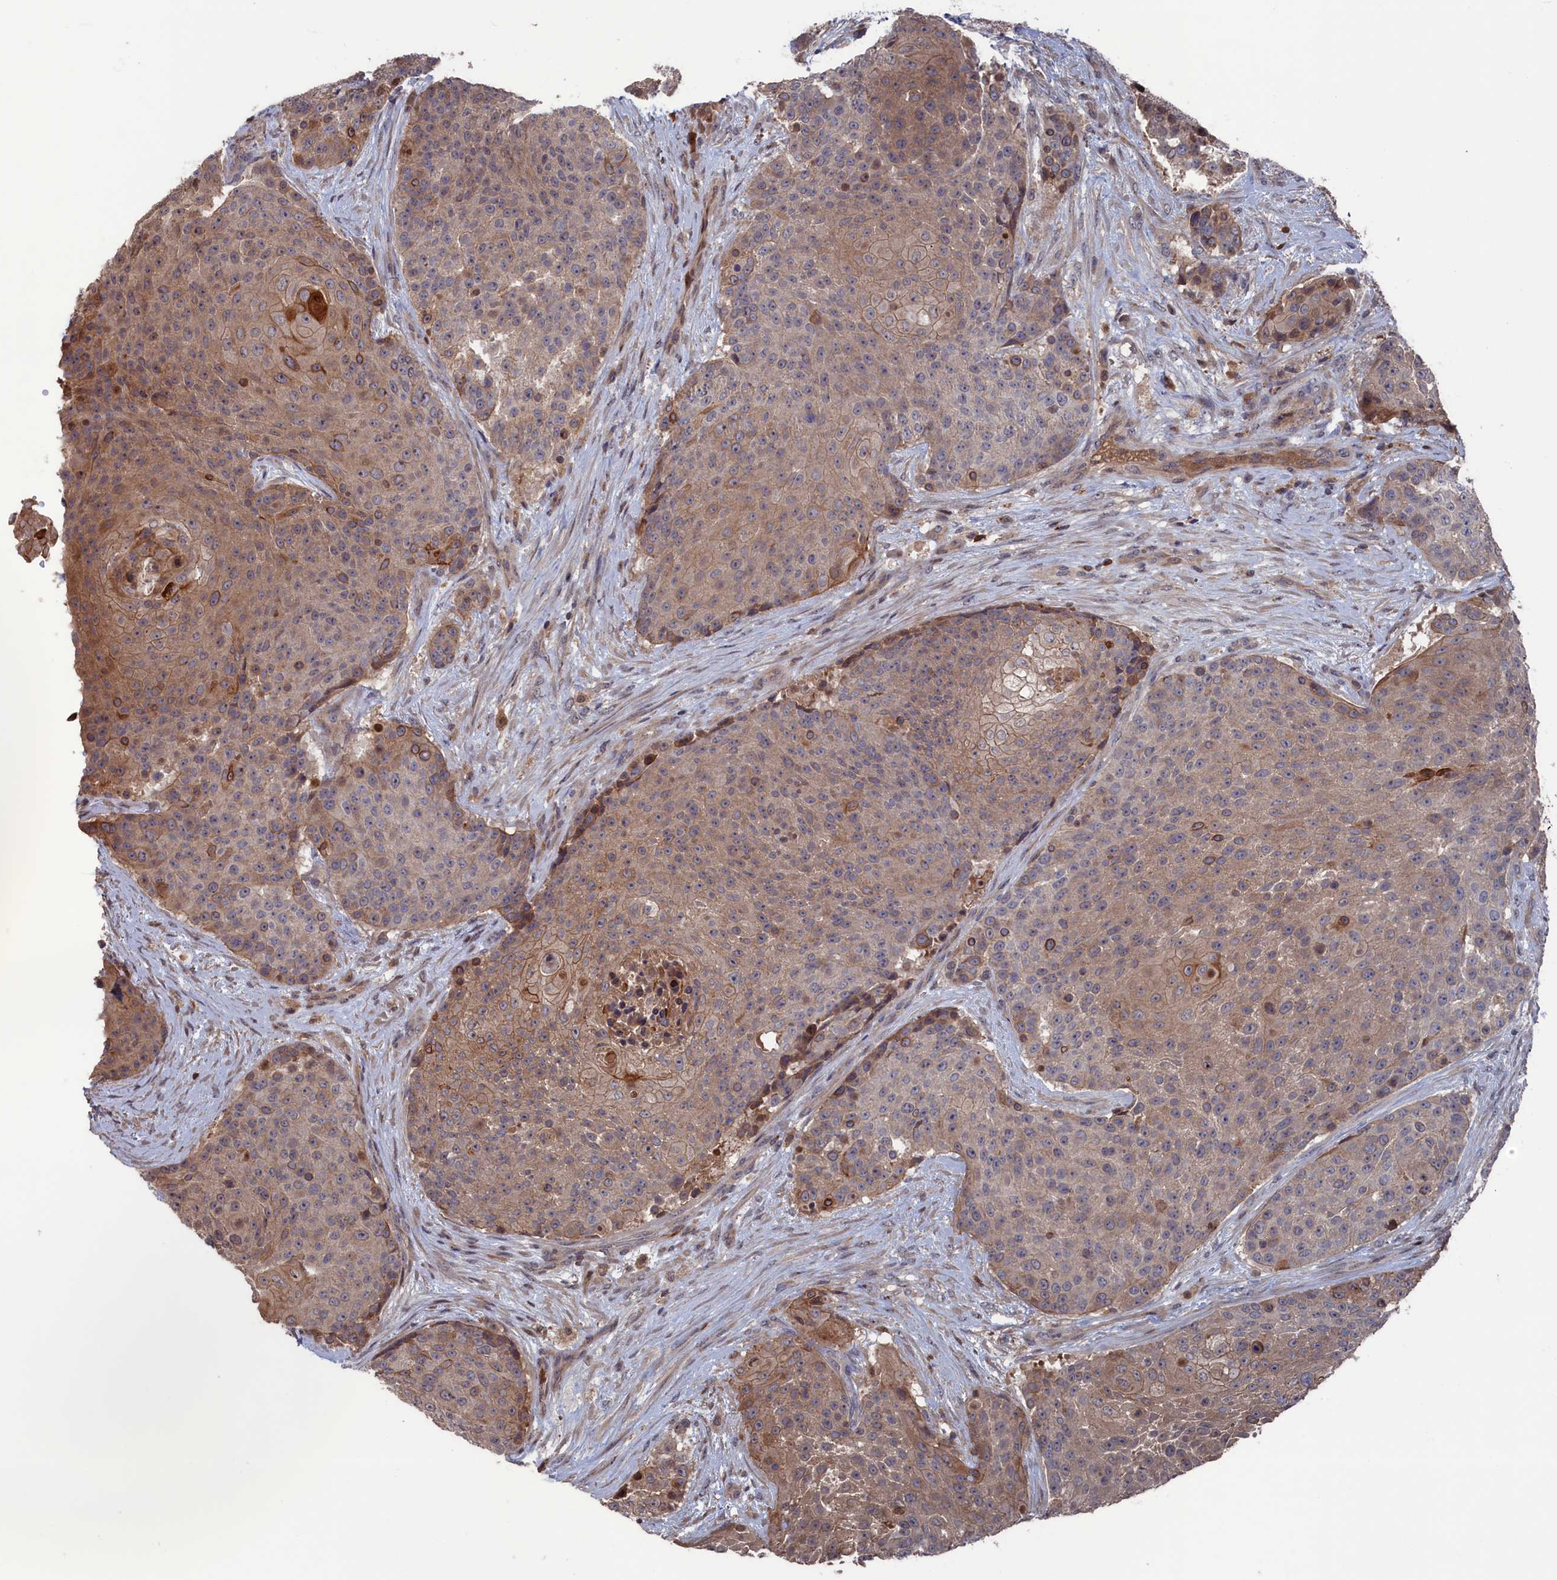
{"staining": {"intensity": "weak", "quantity": "25%-75%", "location": "cytoplasmic/membranous"}, "tissue": "urothelial cancer", "cell_type": "Tumor cells", "image_type": "cancer", "snomed": [{"axis": "morphology", "description": "Urothelial carcinoma, High grade"}, {"axis": "topography", "description": "Urinary bladder"}], "caption": "This is an image of IHC staining of high-grade urothelial carcinoma, which shows weak staining in the cytoplasmic/membranous of tumor cells.", "gene": "PLA2G15", "patient": {"sex": "female", "age": 63}}